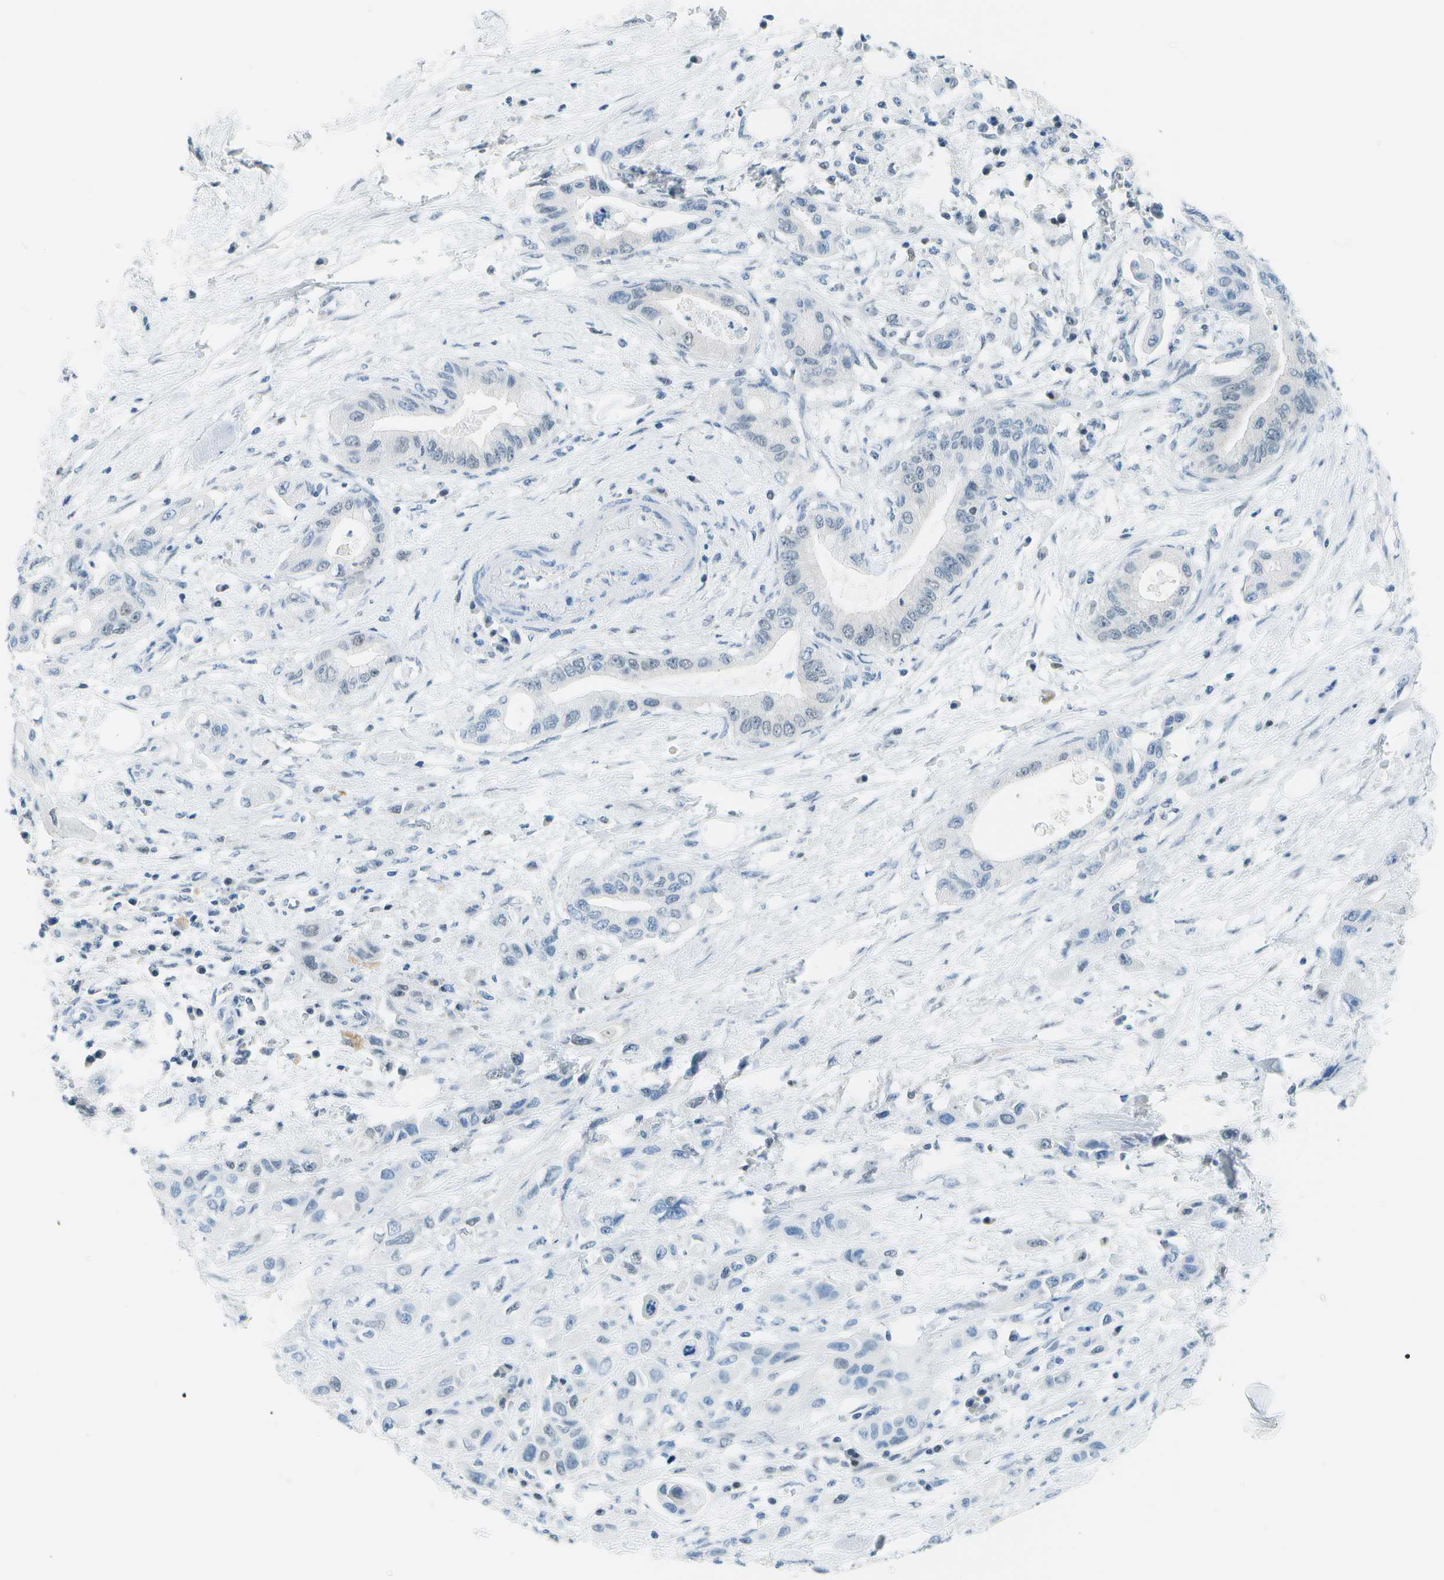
{"staining": {"intensity": "negative", "quantity": "none", "location": "none"}, "tissue": "pancreatic cancer", "cell_type": "Tumor cells", "image_type": "cancer", "snomed": [{"axis": "morphology", "description": "Adenocarcinoma, NOS"}, {"axis": "topography", "description": "Pancreas"}], "caption": "Adenocarcinoma (pancreatic) was stained to show a protein in brown. There is no significant positivity in tumor cells. (Brightfield microscopy of DAB immunohistochemistry (IHC) at high magnification).", "gene": "NEK11", "patient": {"sex": "female", "age": 73}}